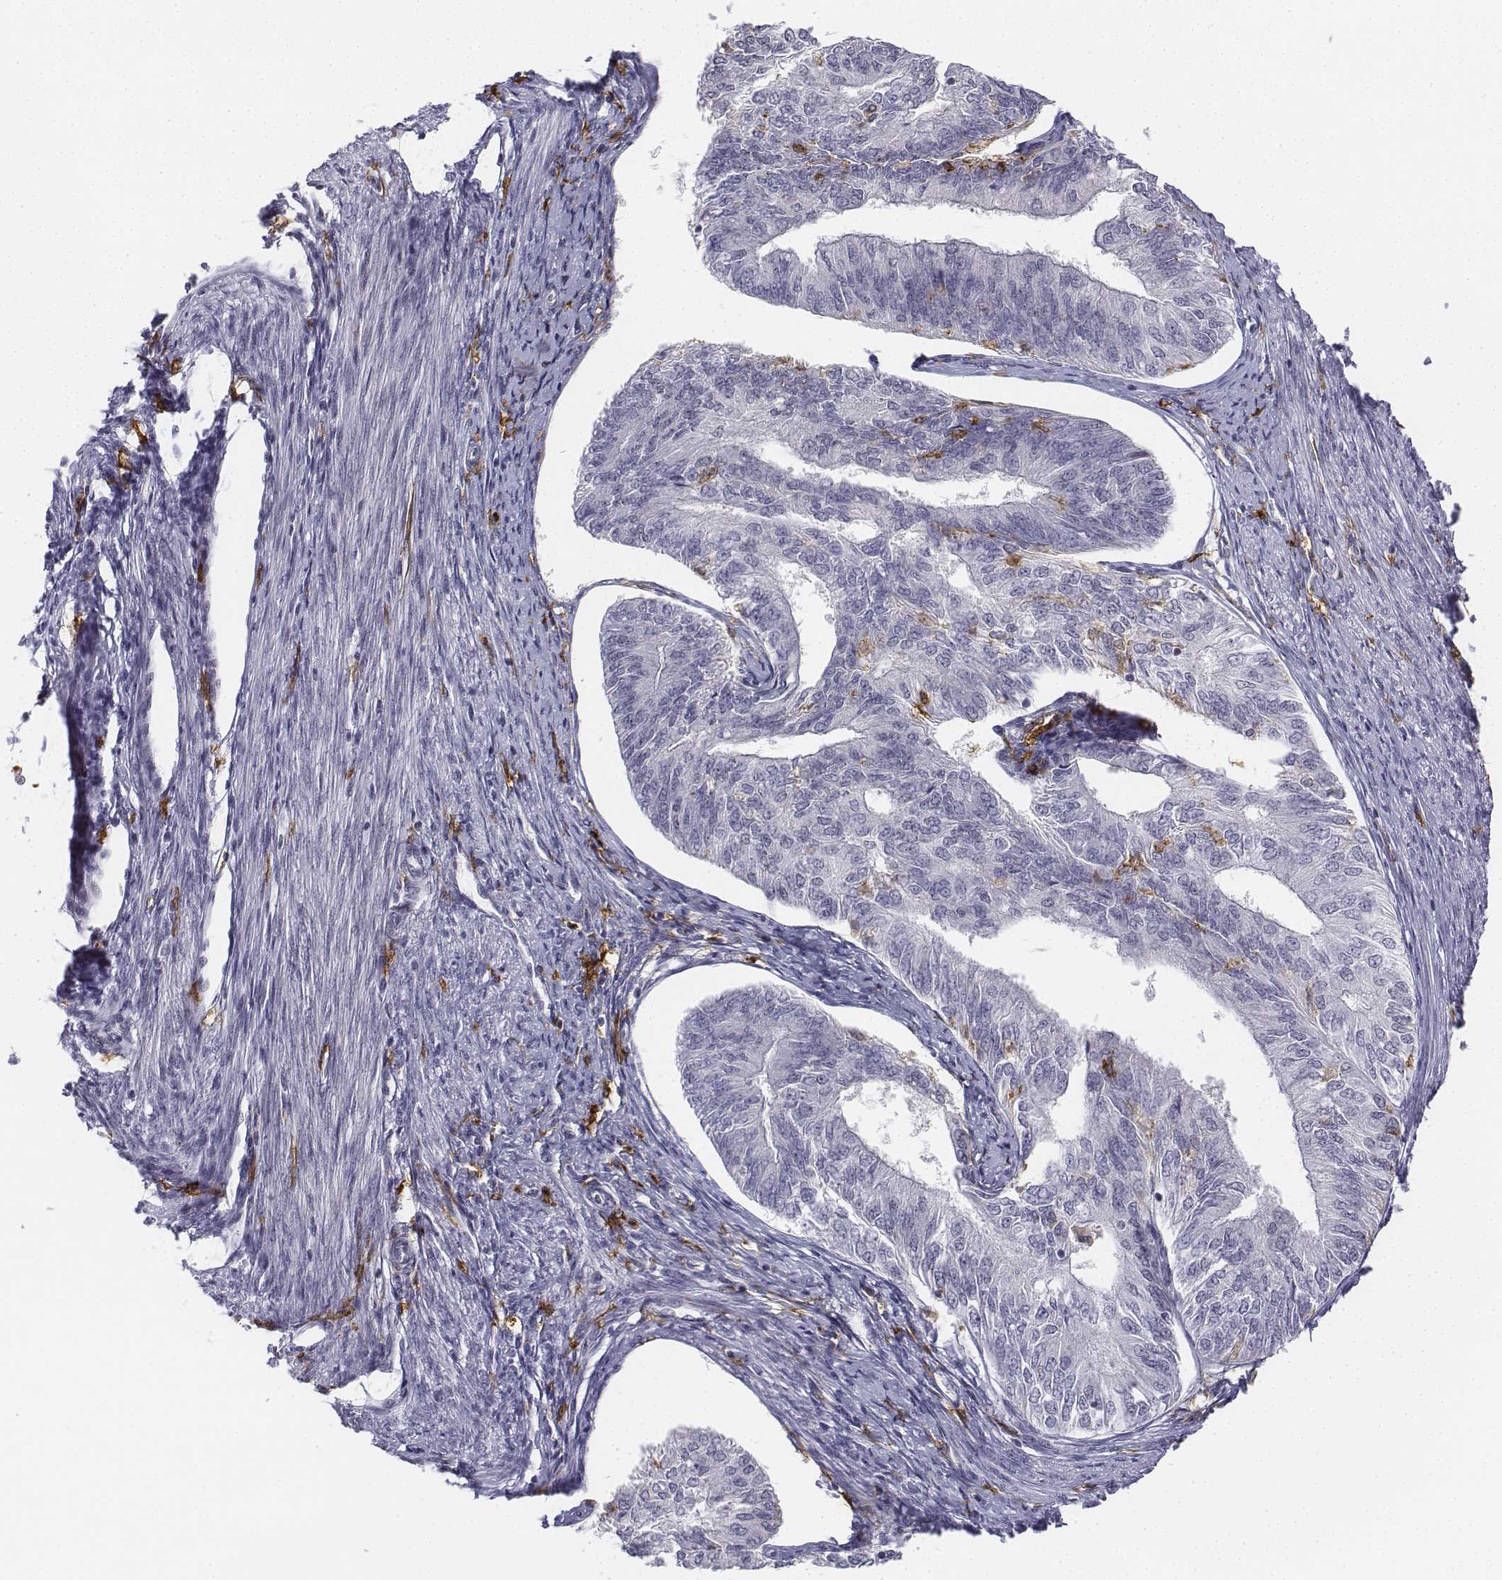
{"staining": {"intensity": "negative", "quantity": "none", "location": "none"}, "tissue": "endometrial cancer", "cell_type": "Tumor cells", "image_type": "cancer", "snomed": [{"axis": "morphology", "description": "Adenocarcinoma, NOS"}, {"axis": "topography", "description": "Endometrium"}], "caption": "Protein analysis of adenocarcinoma (endometrial) exhibits no significant staining in tumor cells.", "gene": "CD14", "patient": {"sex": "female", "age": 58}}